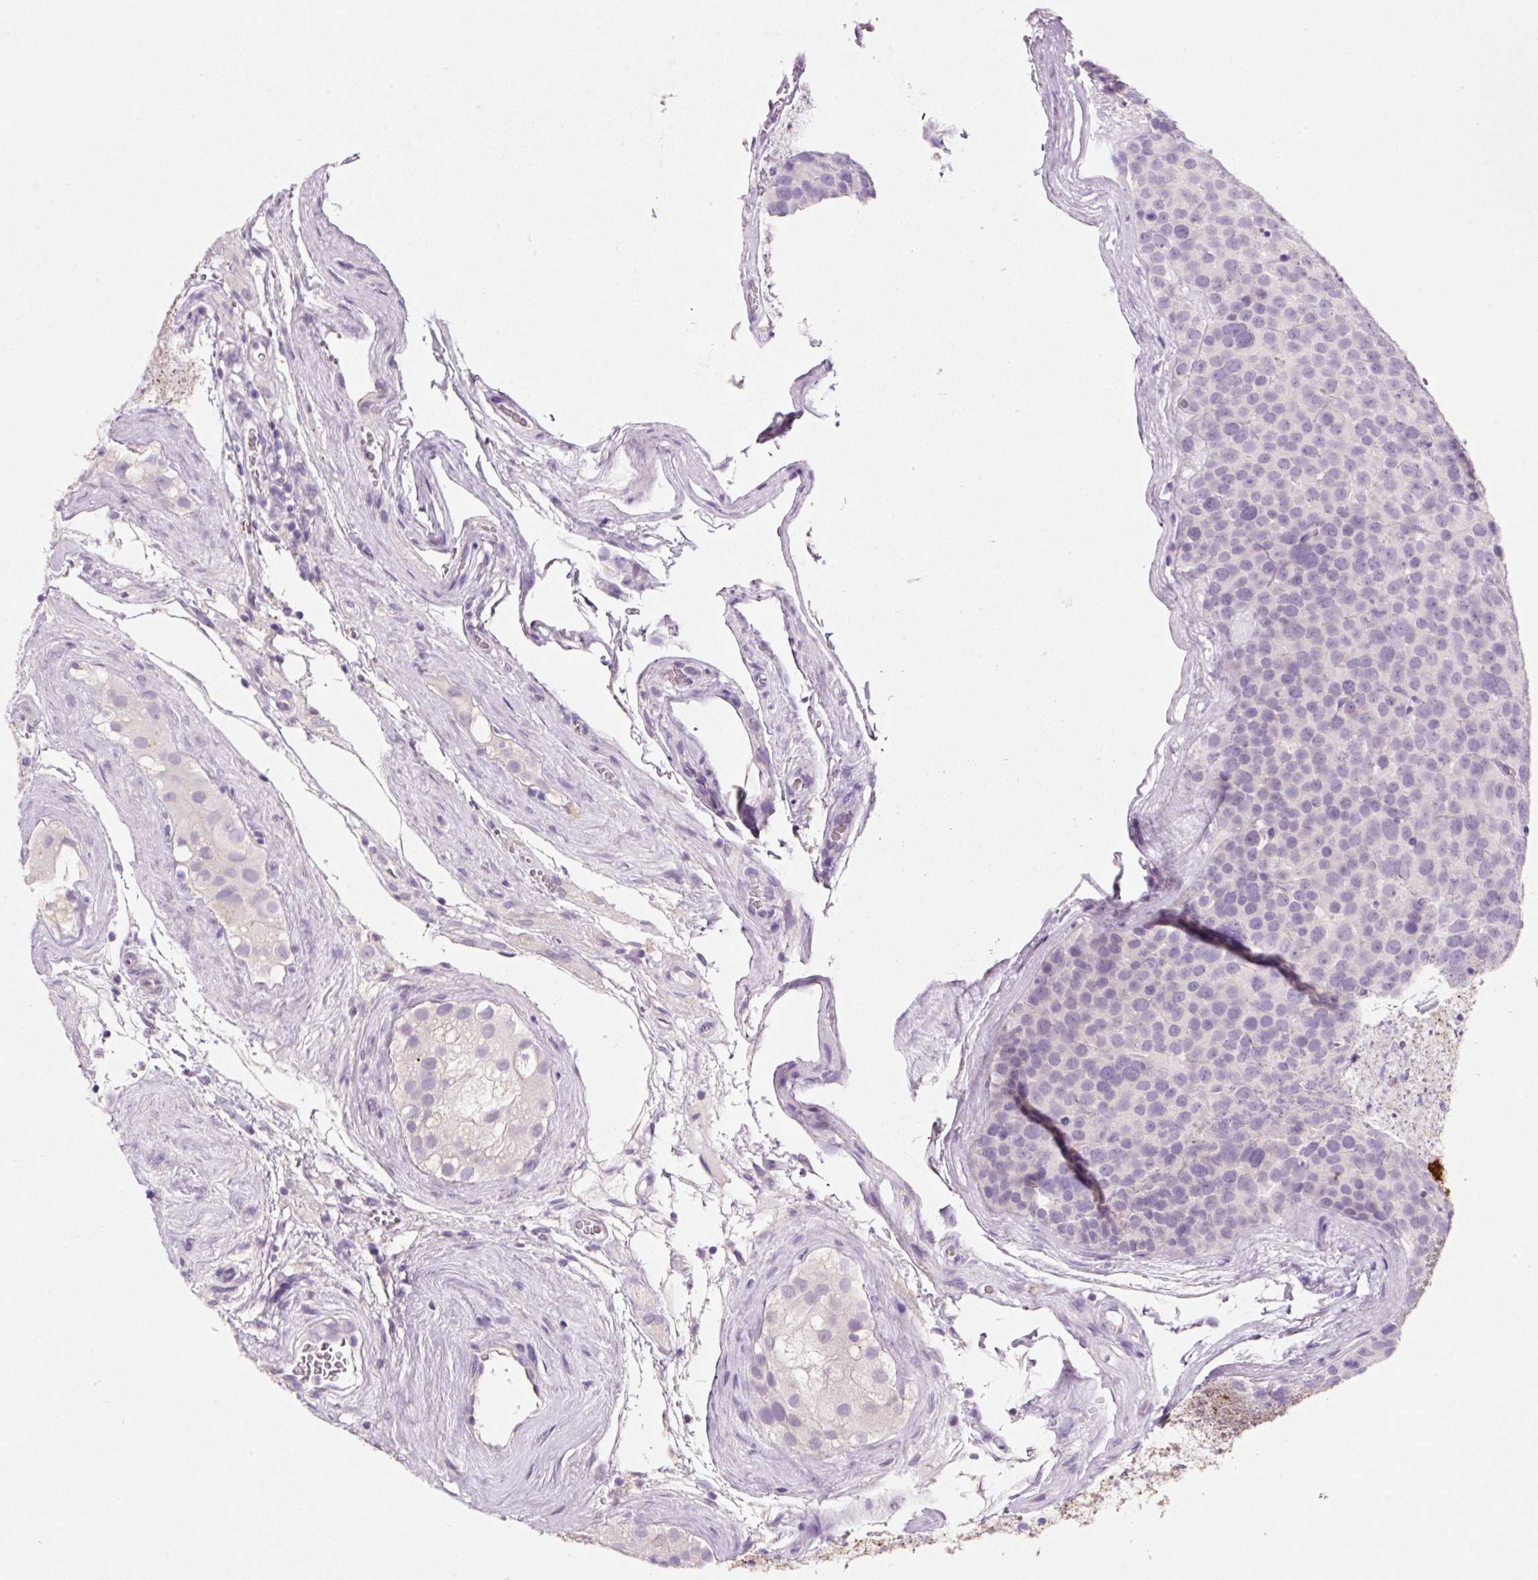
{"staining": {"intensity": "negative", "quantity": "none", "location": "none"}, "tissue": "testis cancer", "cell_type": "Tumor cells", "image_type": "cancer", "snomed": [{"axis": "morphology", "description": "Seminoma, NOS"}, {"axis": "topography", "description": "Testis"}], "caption": "High magnification brightfield microscopy of testis cancer (seminoma) stained with DAB (brown) and counterstained with hematoxylin (blue): tumor cells show no significant expression.", "gene": "SYP", "patient": {"sex": "male", "age": 71}}